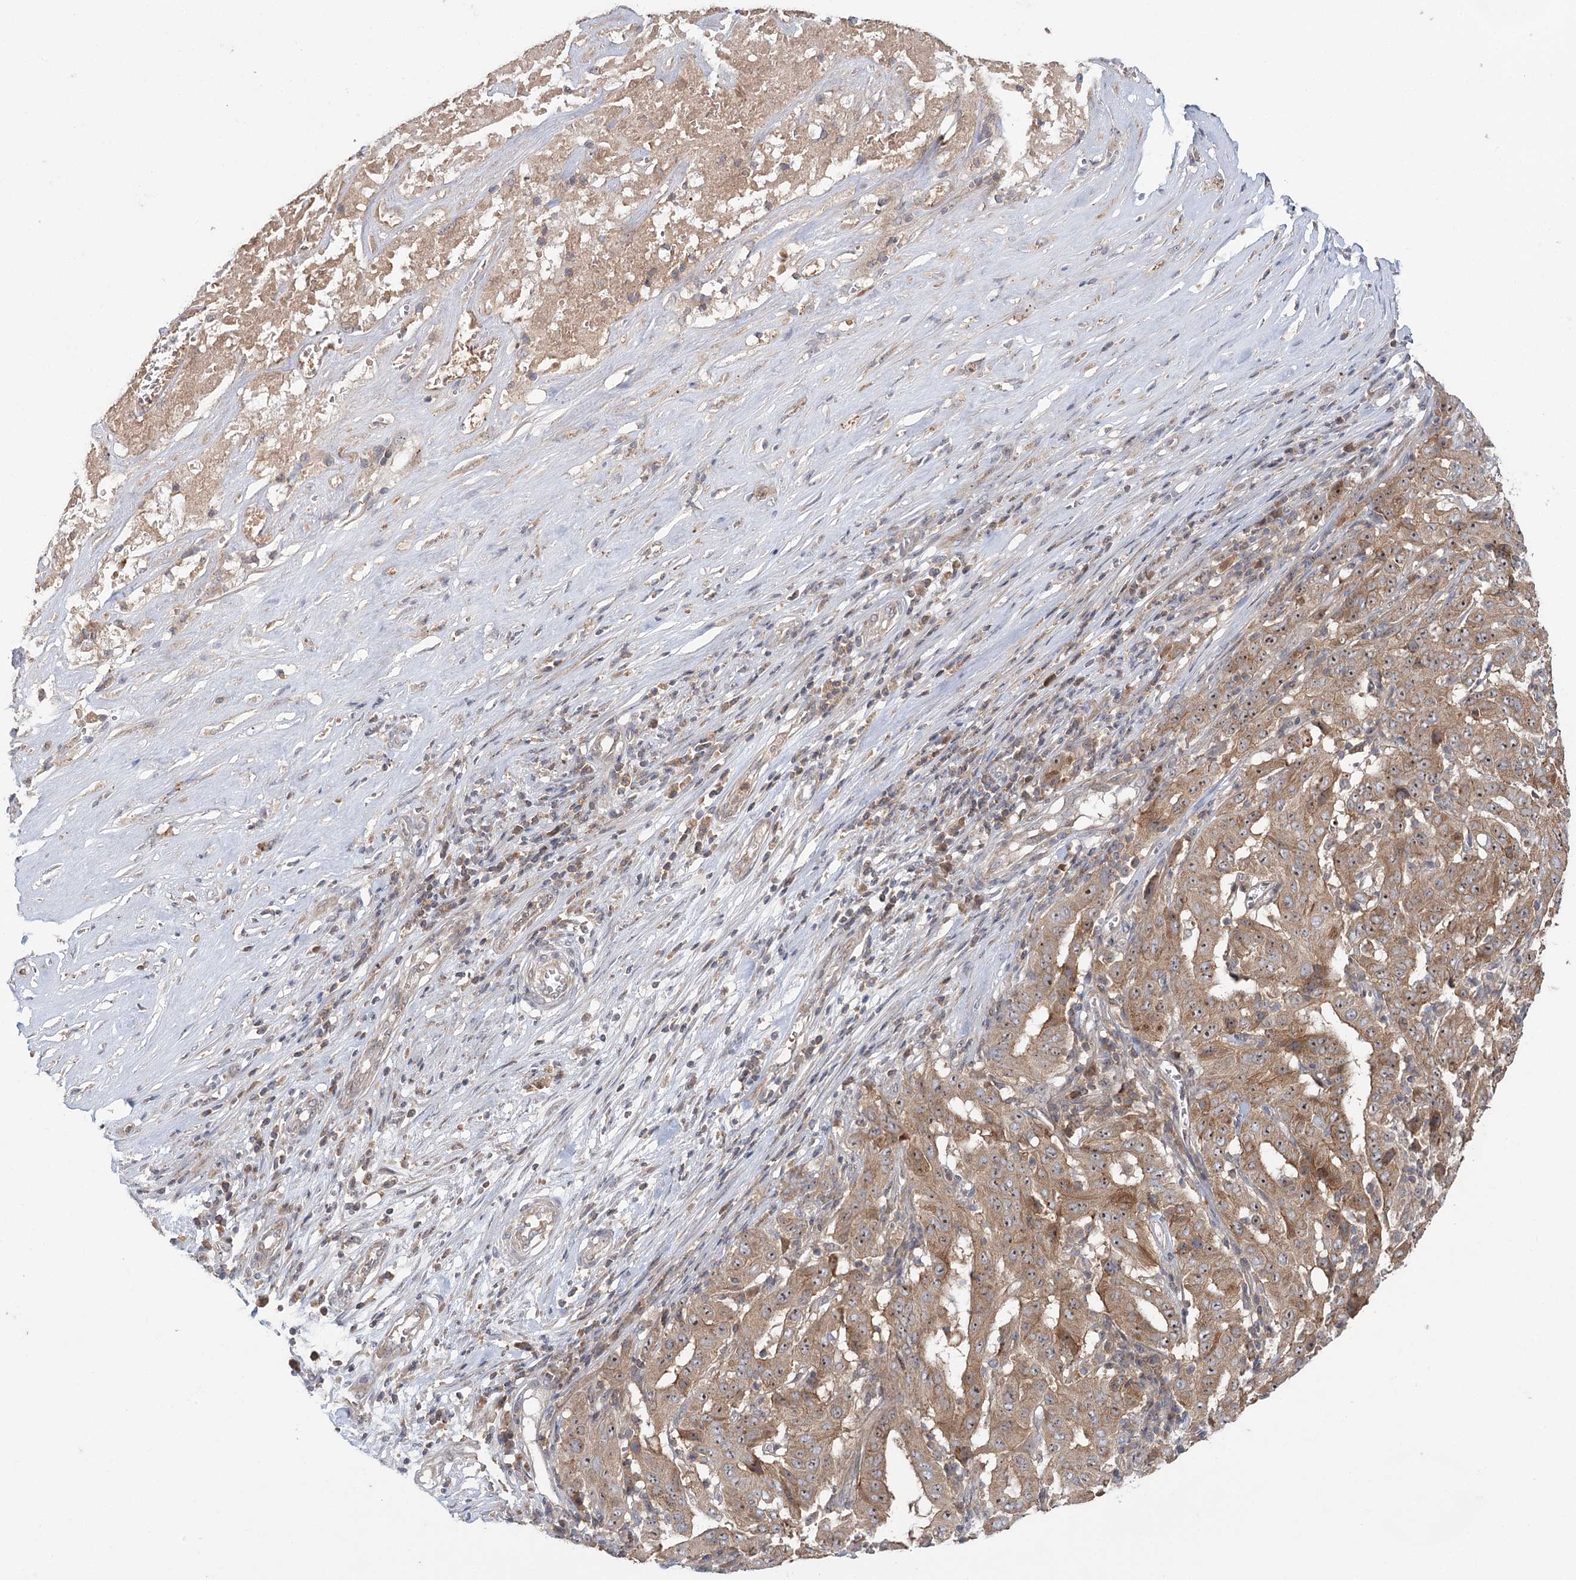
{"staining": {"intensity": "moderate", "quantity": ">75%", "location": "cytoplasmic/membranous,nuclear"}, "tissue": "pancreatic cancer", "cell_type": "Tumor cells", "image_type": "cancer", "snomed": [{"axis": "morphology", "description": "Adenocarcinoma, NOS"}, {"axis": "topography", "description": "Pancreas"}], "caption": "Immunohistochemical staining of human pancreatic adenocarcinoma reveals moderate cytoplasmic/membranous and nuclear protein expression in about >75% of tumor cells. Ihc stains the protein of interest in brown and the nuclei are stained blue.", "gene": "RAPGEF6", "patient": {"sex": "male", "age": 63}}